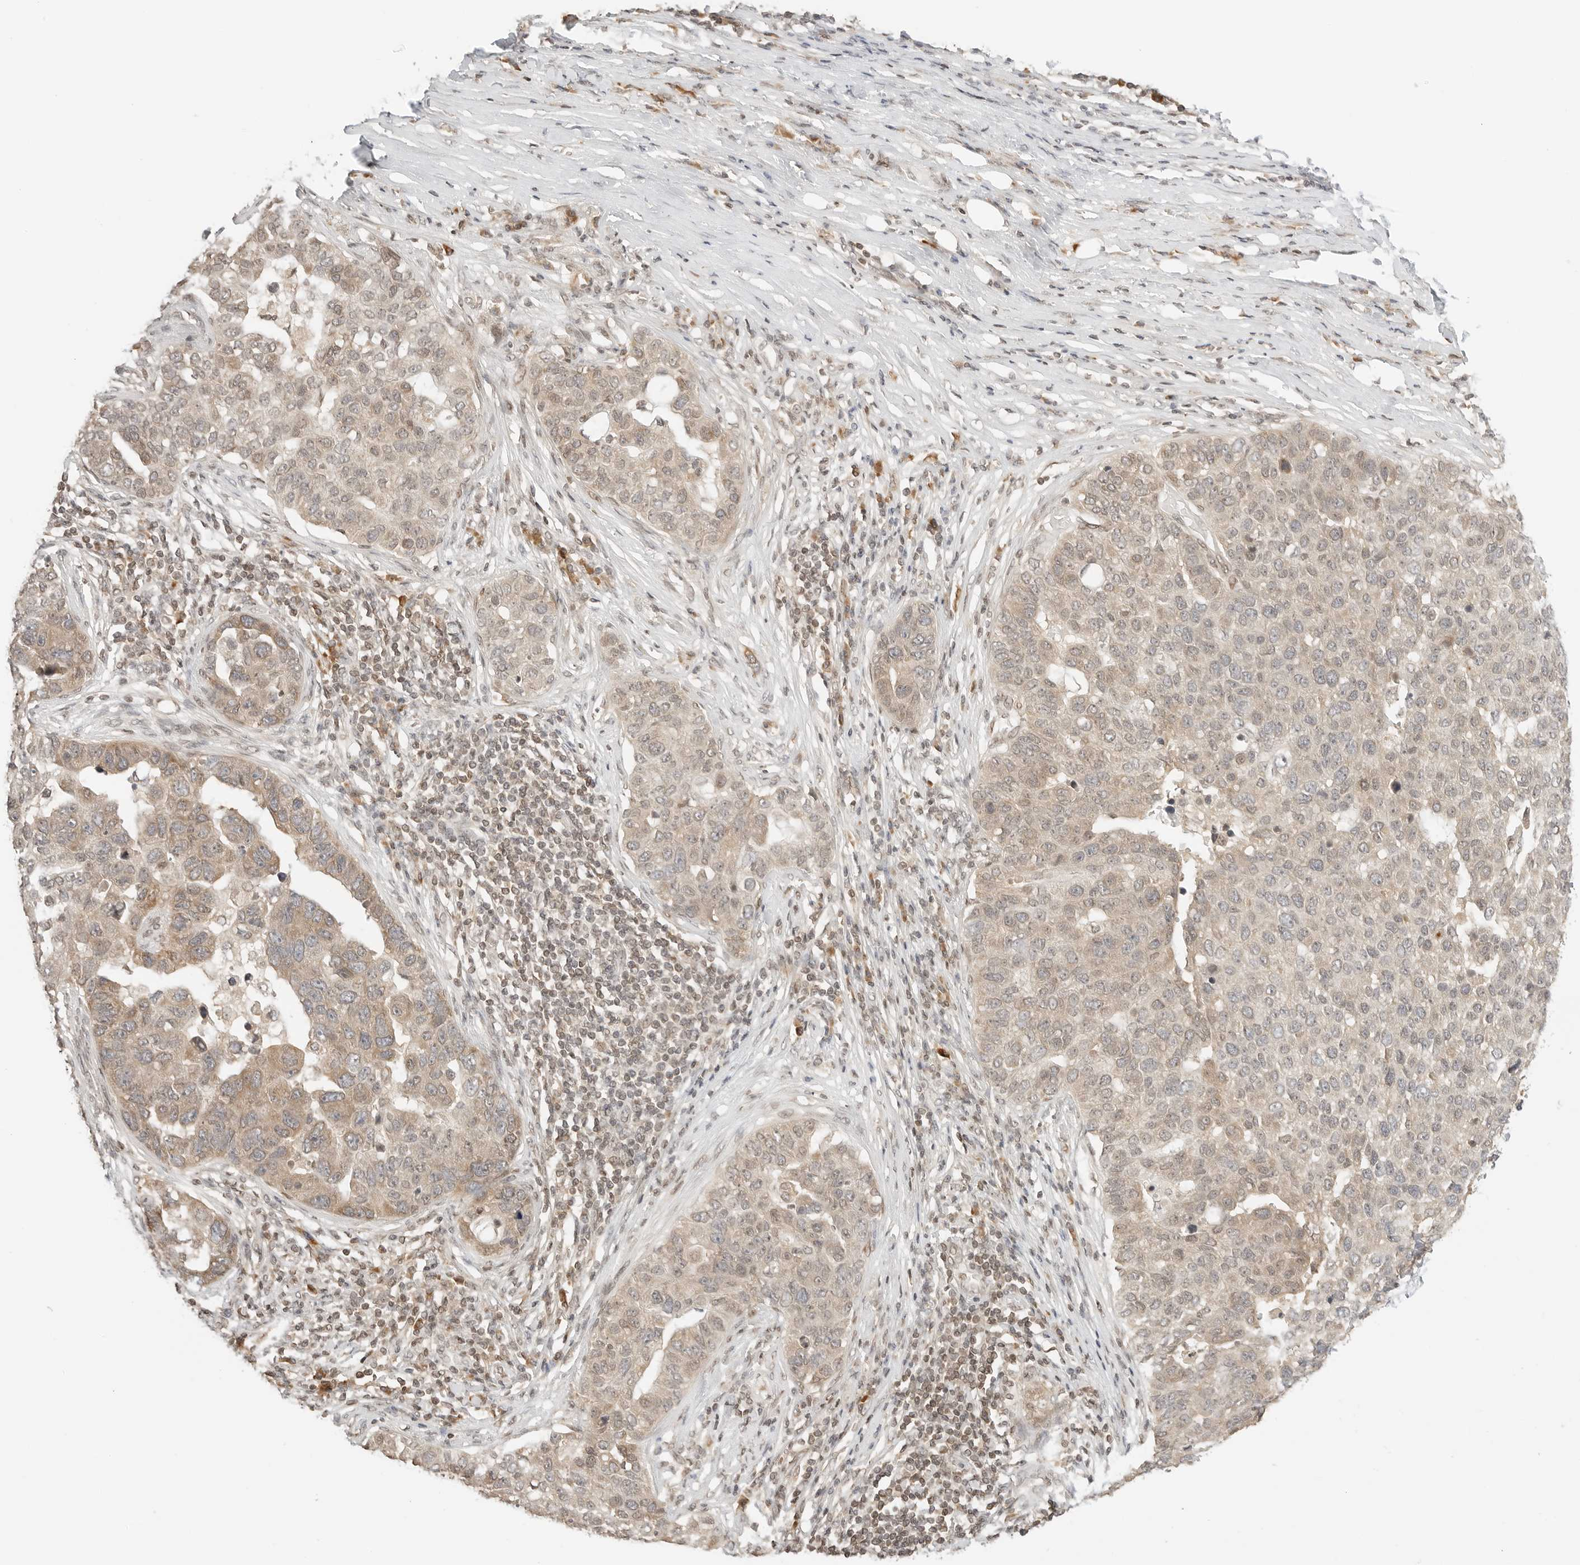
{"staining": {"intensity": "weak", "quantity": "25%-75%", "location": "cytoplasmic/membranous"}, "tissue": "pancreatic cancer", "cell_type": "Tumor cells", "image_type": "cancer", "snomed": [{"axis": "morphology", "description": "Adenocarcinoma, NOS"}, {"axis": "topography", "description": "Pancreas"}], "caption": "Brown immunohistochemical staining in pancreatic cancer reveals weak cytoplasmic/membranous staining in about 25%-75% of tumor cells.", "gene": "POLH", "patient": {"sex": "female", "age": 61}}